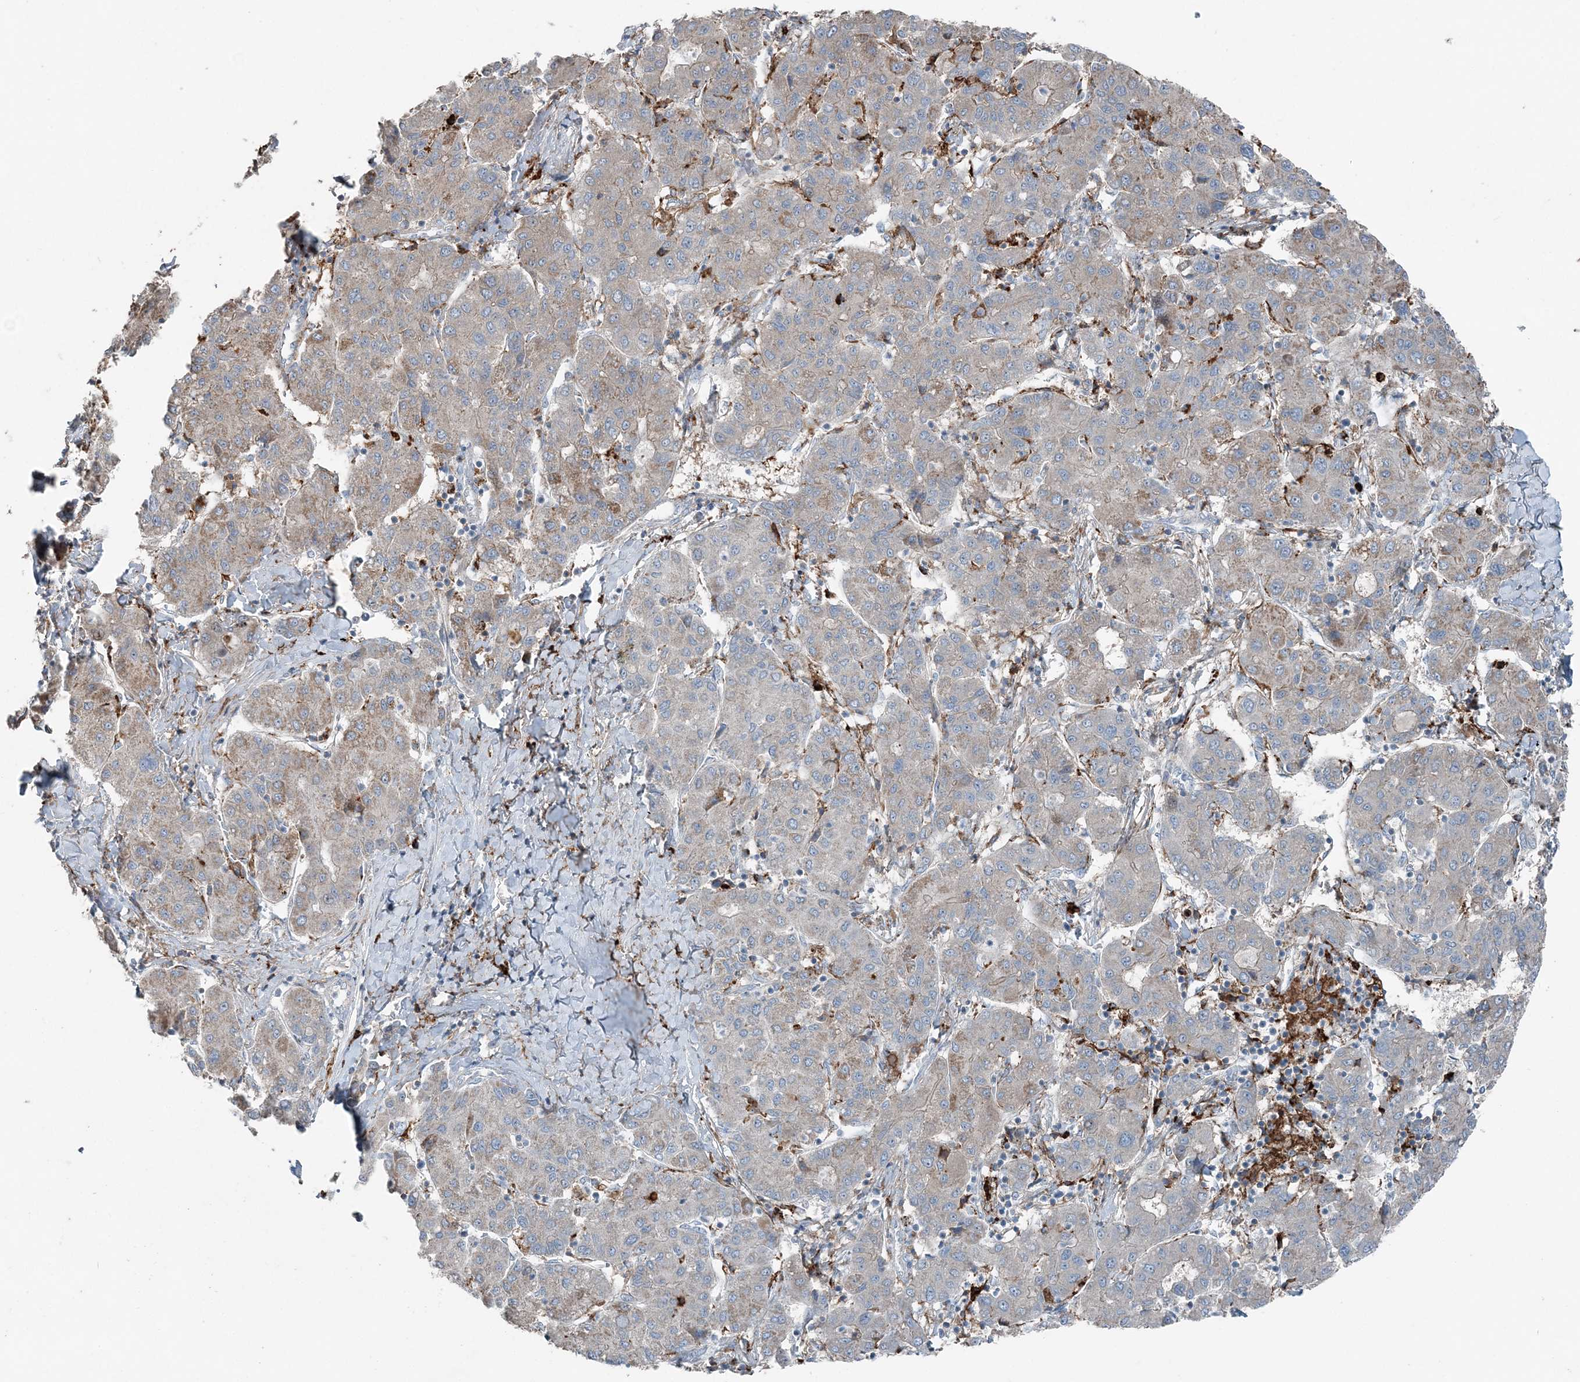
{"staining": {"intensity": "weak", "quantity": "25%-75%", "location": "cytoplasmic/membranous"}, "tissue": "liver cancer", "cell_type": "Tumor cells", "image_type": "cancer", "snomed": [{"axis": "morphology", "description": "Carcinoma, Hepatocellular, NOS"}, {"axis": "topography", "description": "Liver"}], "caption": "Hepatocellular carcinoma (liver) stained for a protein exhibits weak cytoplasmic/membranous positivity in tumor cells. (IHC, brightfield microscopy, high magnification).", "gene": "KY", "patient": {"sex": "male", "age": 65}}